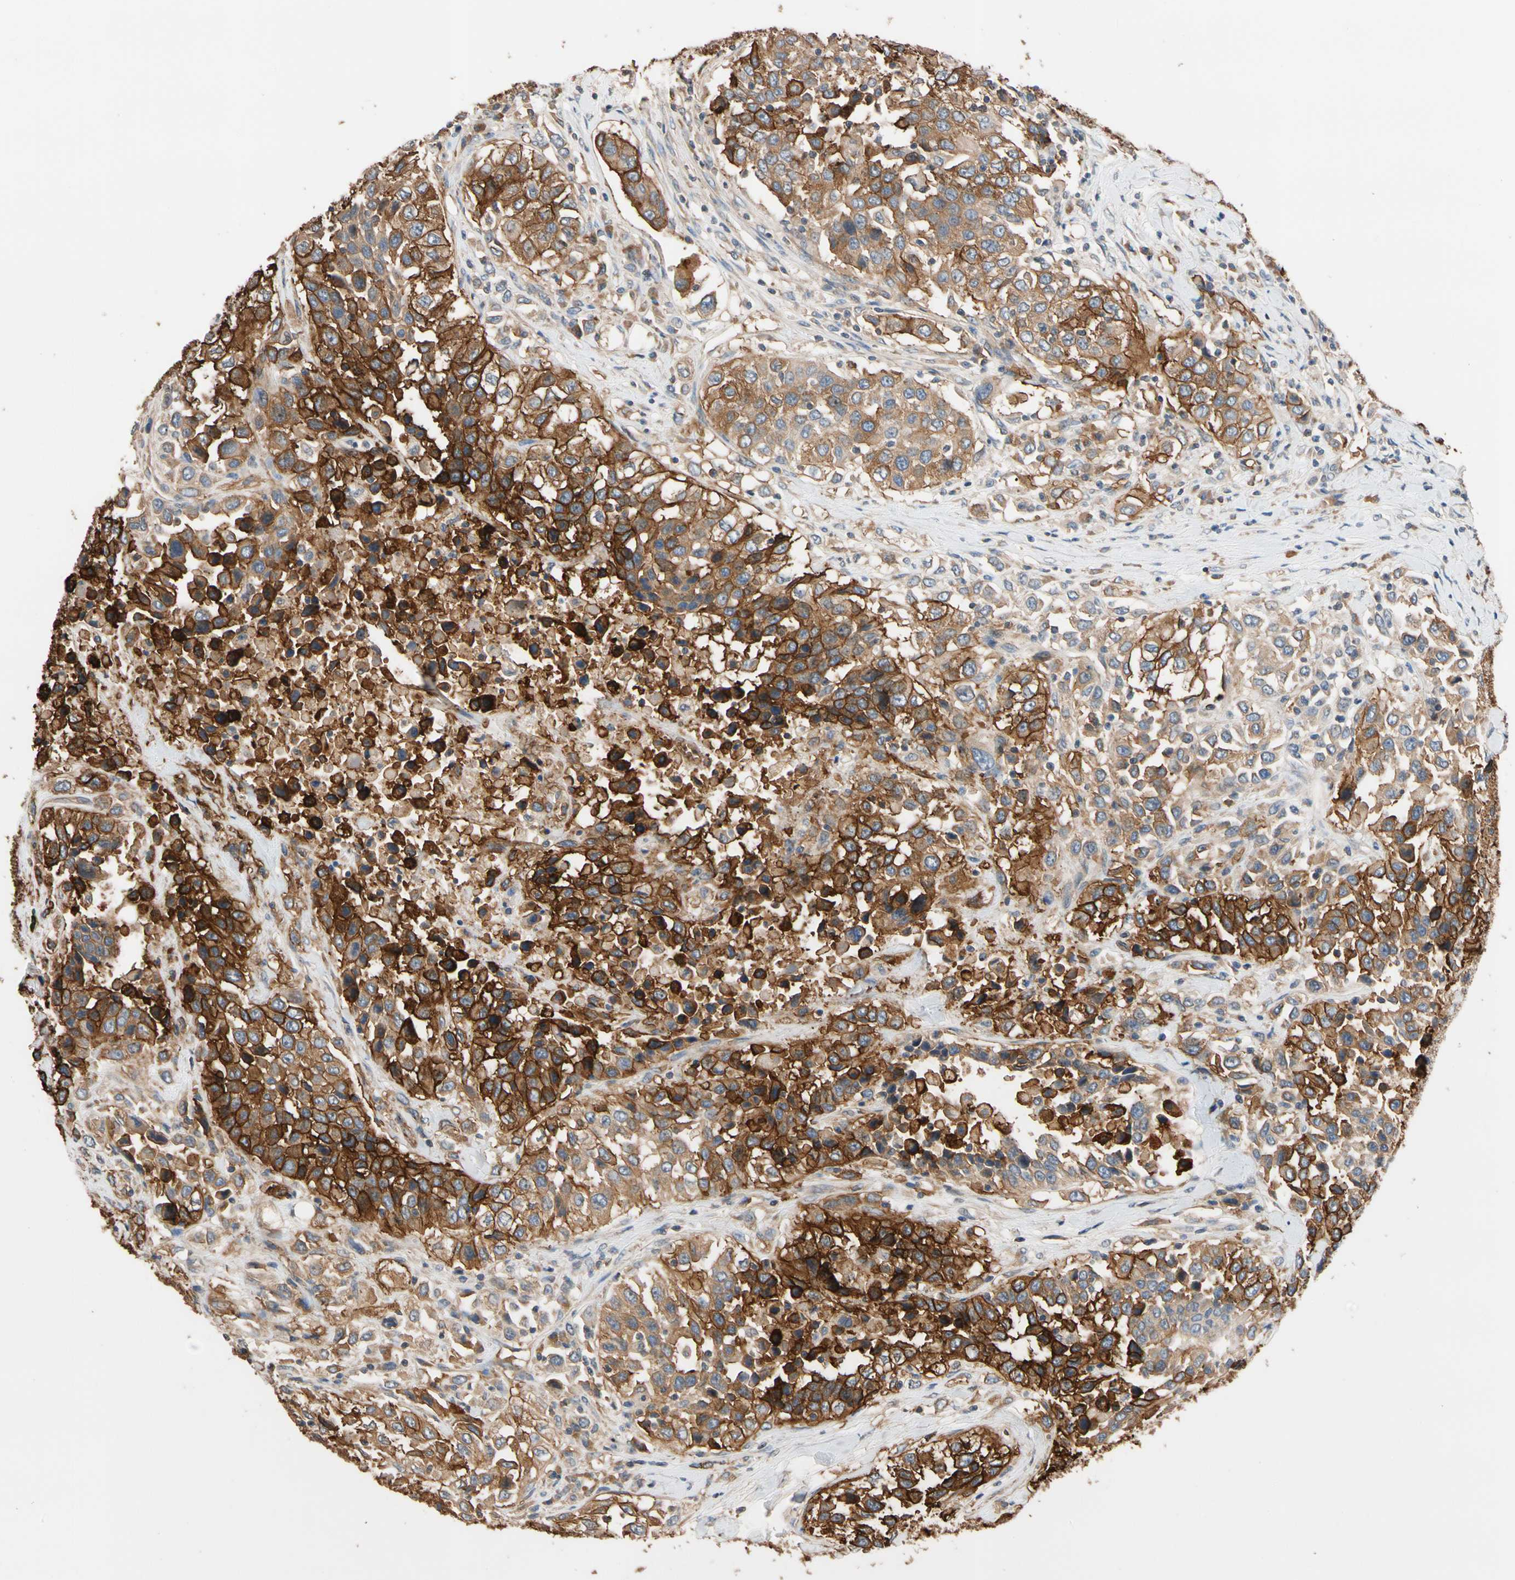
{"staining": {"intensity": "strong", "quantity": ">75%", "location": "cytoplasmic/membranous"}, "tissue": "urothelial cancer", "cell_type": "Tumor cells", "image_type": "cancer", "snomed": [{"axis": "morphology", "description": "Urothelial carcinoma, High grade"}, {"axis": "topography", "description": "Urinary bladder"}], "caption": "Immunohistochemical staining of high-grade urothelial carcinoma shows strong cytoplasmic/membranous protein expression in approximately >75% of tumor cells.", "gene": "RIOK2", "patient": {"sex": "female", "age": 80}}